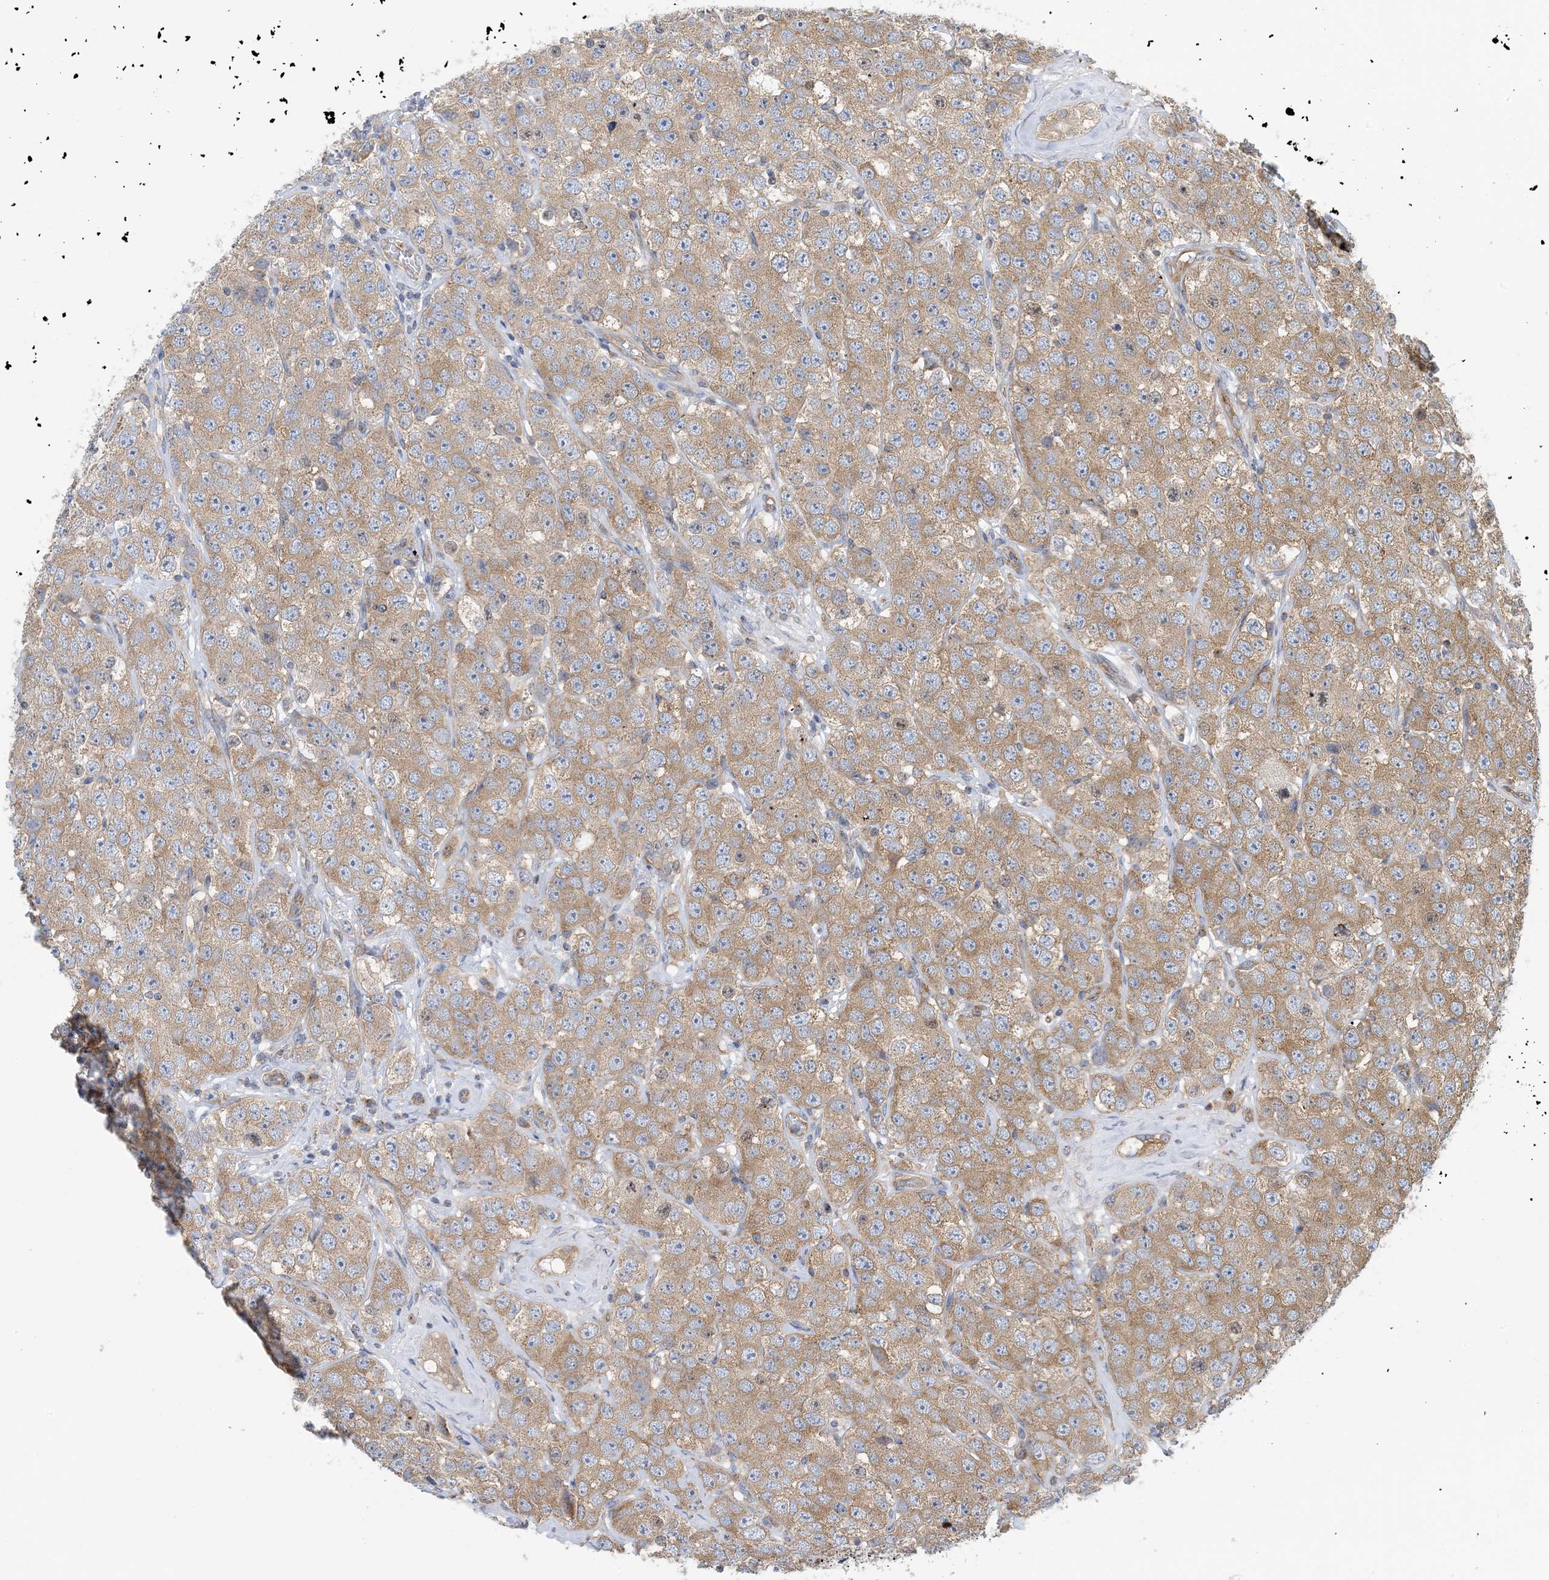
{"staining": {"intensity": "moderate", "quantity": ">75%", "location": "cytoplasmic/membranous"}, "tissue": "testis cancer", "cell_type": "Tumor cells", "image_type": "cancer", "snomed": [{"axis": "morphology", "description": "Seminoma, NOS"}, {"axis": "topography", "description": "Testis"}], "caption": "Immunohistochemistry photomicrograph of neoplastic tissue: human seminoma (testis) stained using immunohistochemistry (IHC) reveals medium levels of moderate protein expression localized specifically in the cytoplasmic/membranous of tumor cells, appearing as a cytoplasmic/membranous brown color.", "gene": "SIDT1", "patient": {"sex": "male", "age": 28}}